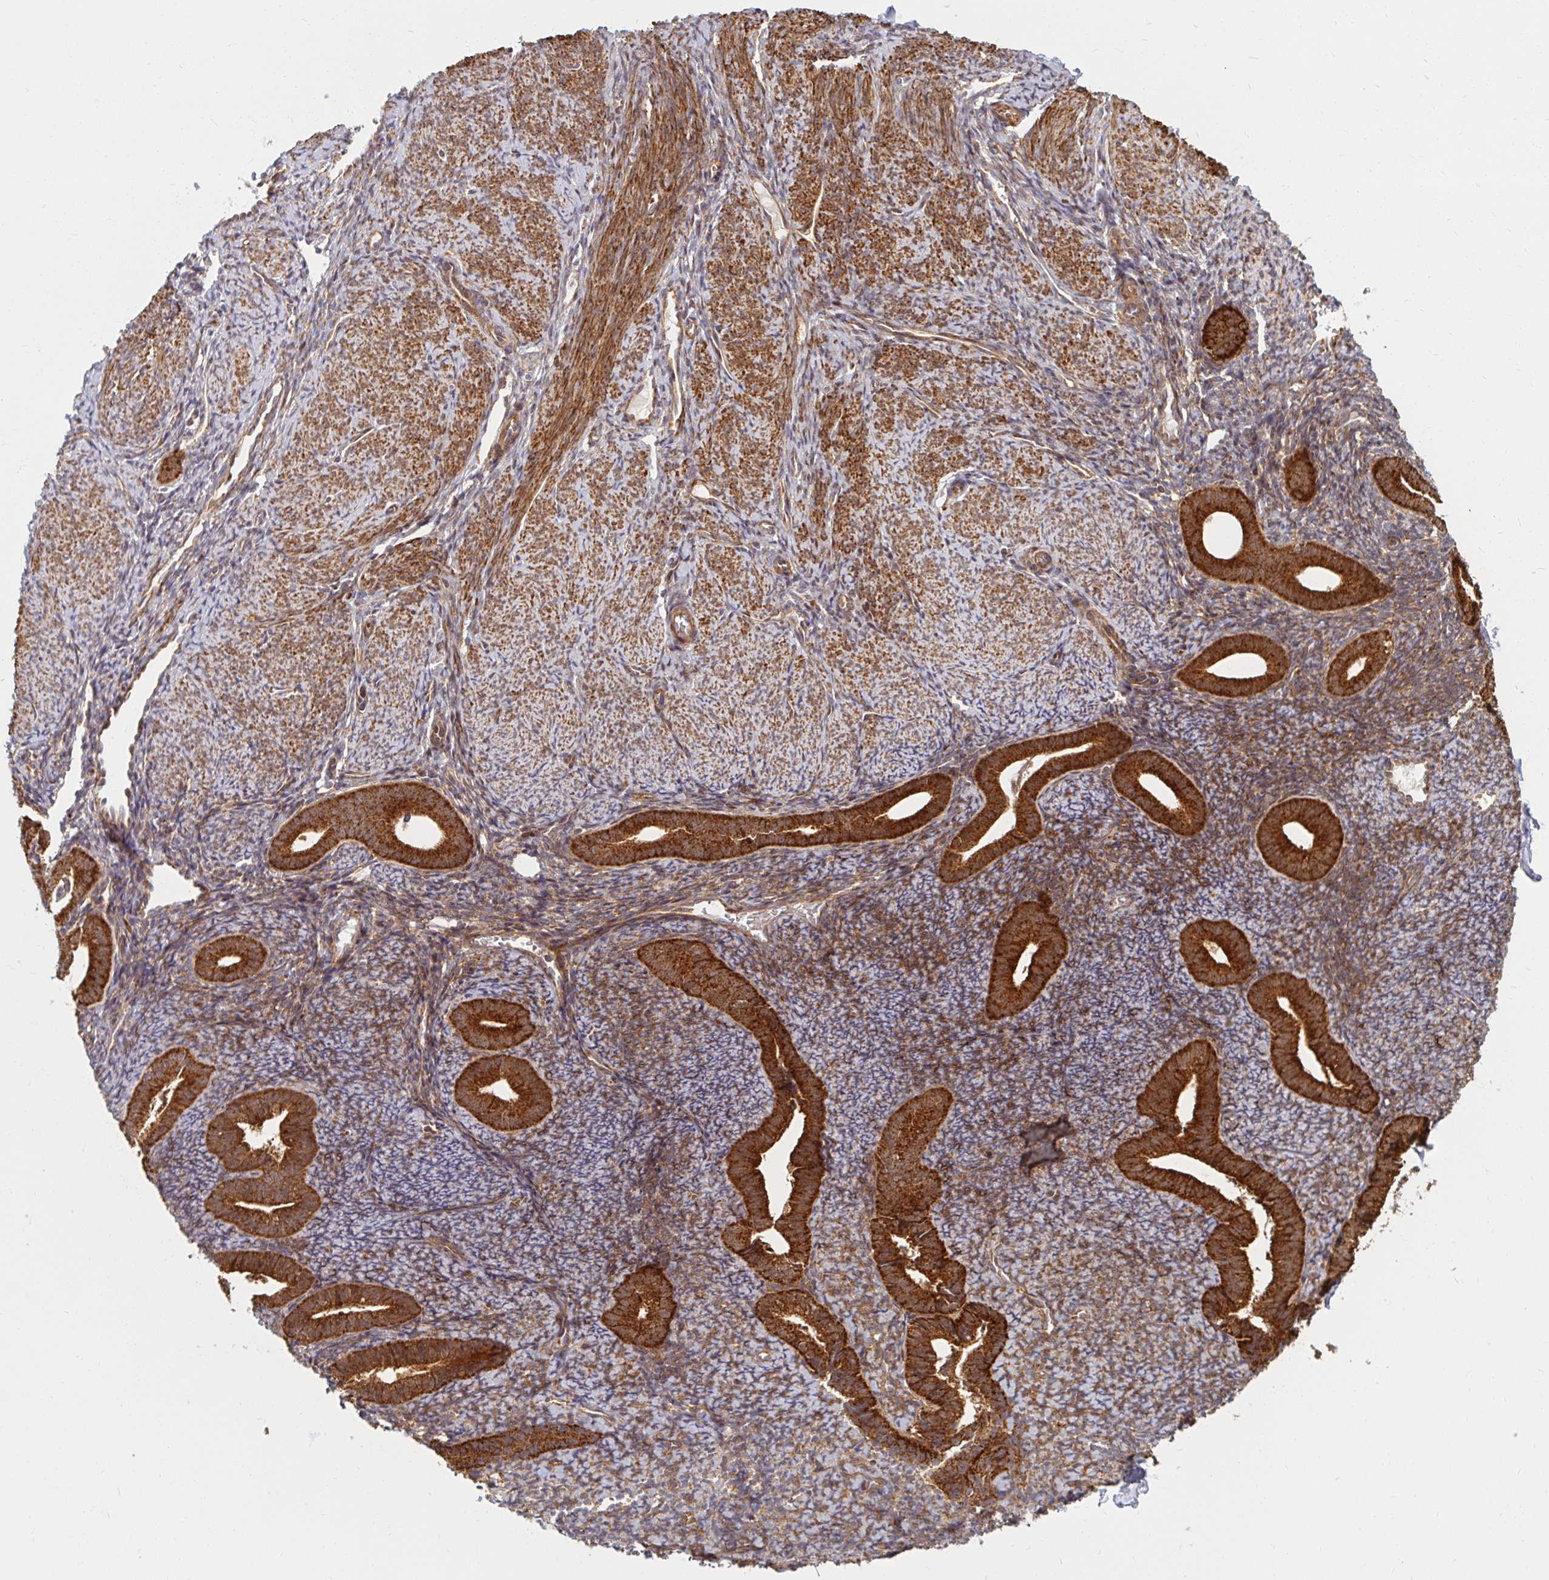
{"staining": {"intensity": "weak", "quantity": "25%-75%", "location": "cytoplasmic/membranous"}, "tissue": "endometrium", "cell_type": "Cells in endometrial stroma", "image_type": "normal", "snomed": [{"axis": "morphology", "description": "Normal tissue, NOS"}, {"axis": "topography", "description": "Endometrium"}], "caption": "Brown immunohistochemical staining in unremarkable endometrium shows weak cytoplasmic/membranous staining in about 25%-75% of cells in endometrial stroma. The protein of interest is stained brown, and the nuclei are stained in blue (DAB (3,3'-diaminobenzidine) IHC with brightfield microscopy, high magnification).", "gene": "BTF3", "patient": {"sex": "female", "age": 39}}